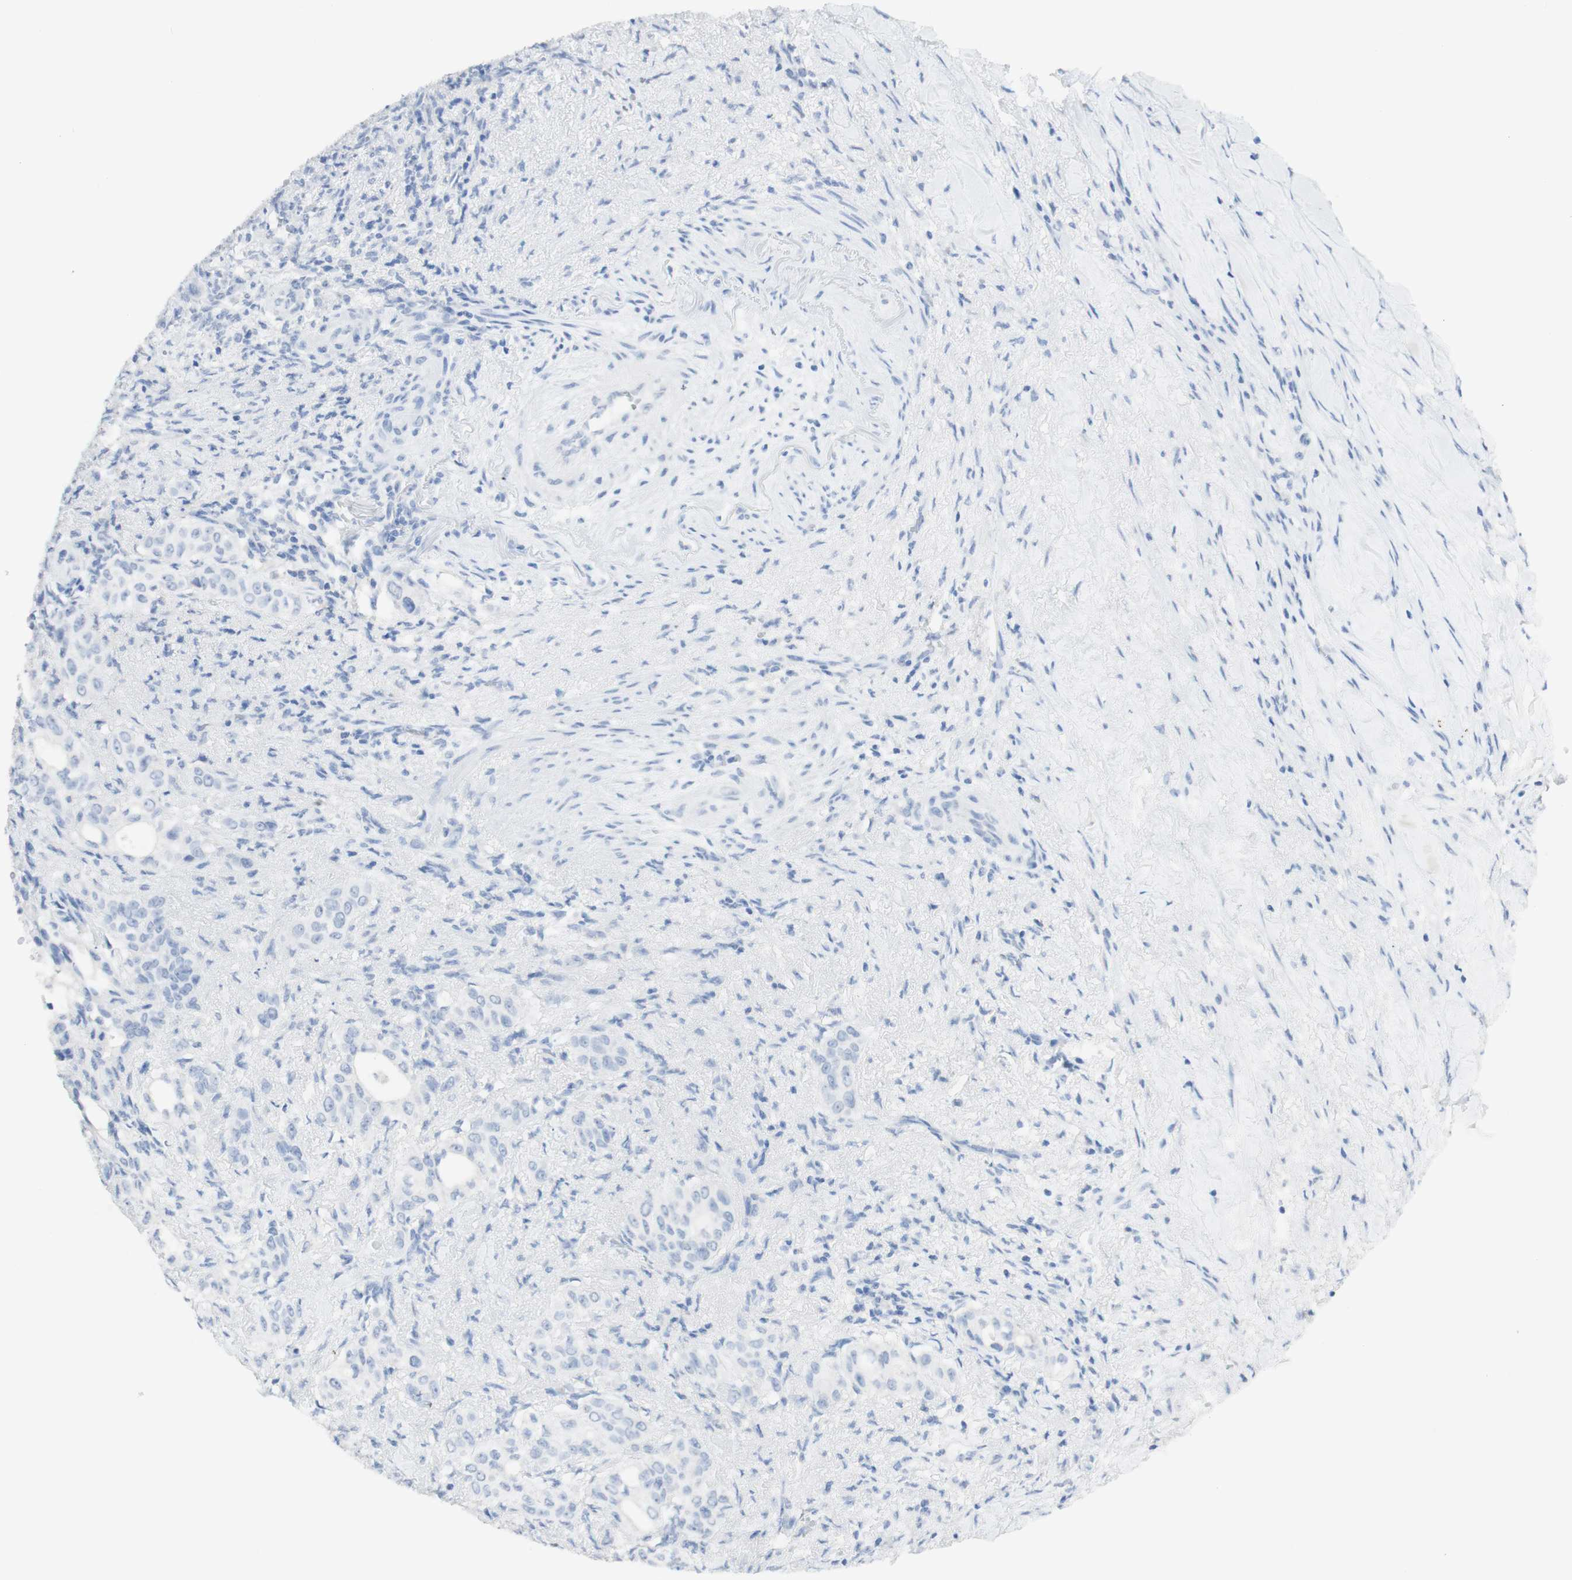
{"staining": {"intensity": "negative", "quantity": "none", "location": "none"}, "tissue": "liver cancer", "cell_type": "Tumor cells", "image_type": "cancer", "snomed": [{"axis": "morphology", "description": "Cholangiocarcinoma"}, {"axis": "topography", "description": "Liver"}], "caption": "IHC micrograph of liver cancer stained for a protein (brown), which reveals no positivity in tumor cells. Nuclei are stained in blue.", "gene": "TPO", "patient": {"sex": "female", "age": 67}}